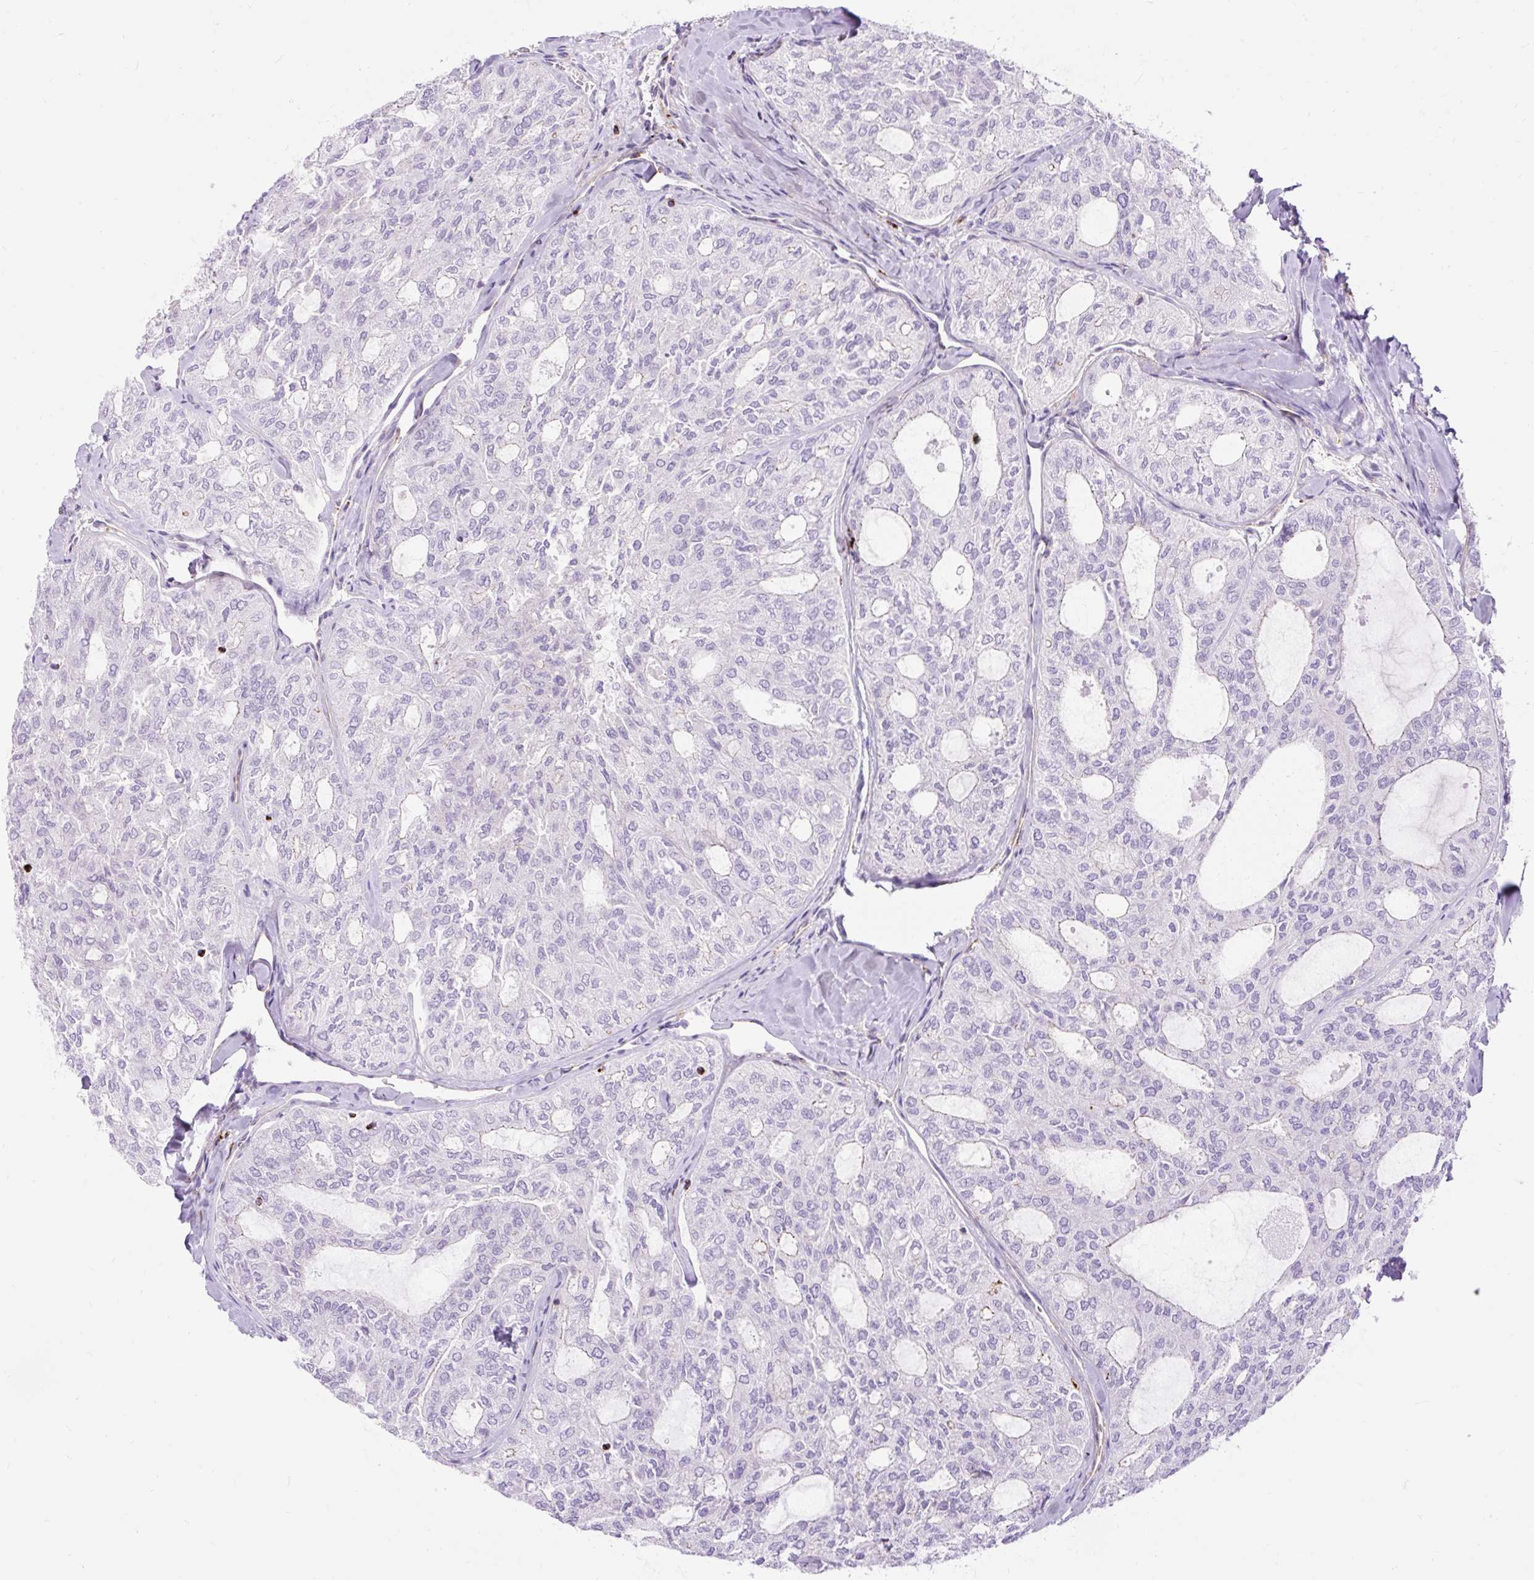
{"staining": {"intensity": "negative", "quantity": "none", "location": "none"}, "tissue": "thyroid cancer", "cell_type": "Tumor cells", "image_type": "cancer", "snomed": [{"axis": "morphology", "description": "Follicular adenoma carcinoma, NOS"}, {"axis": "topography", "description": "Thyroid gland"}], "caption": "Immunohistochemistry of follicular adenoma carcinoma (thyroid) demonstrates no staining in tumor cells.", "gene": "CORO7-PAM16", "patient": {"sex": "male", "age": 75}}